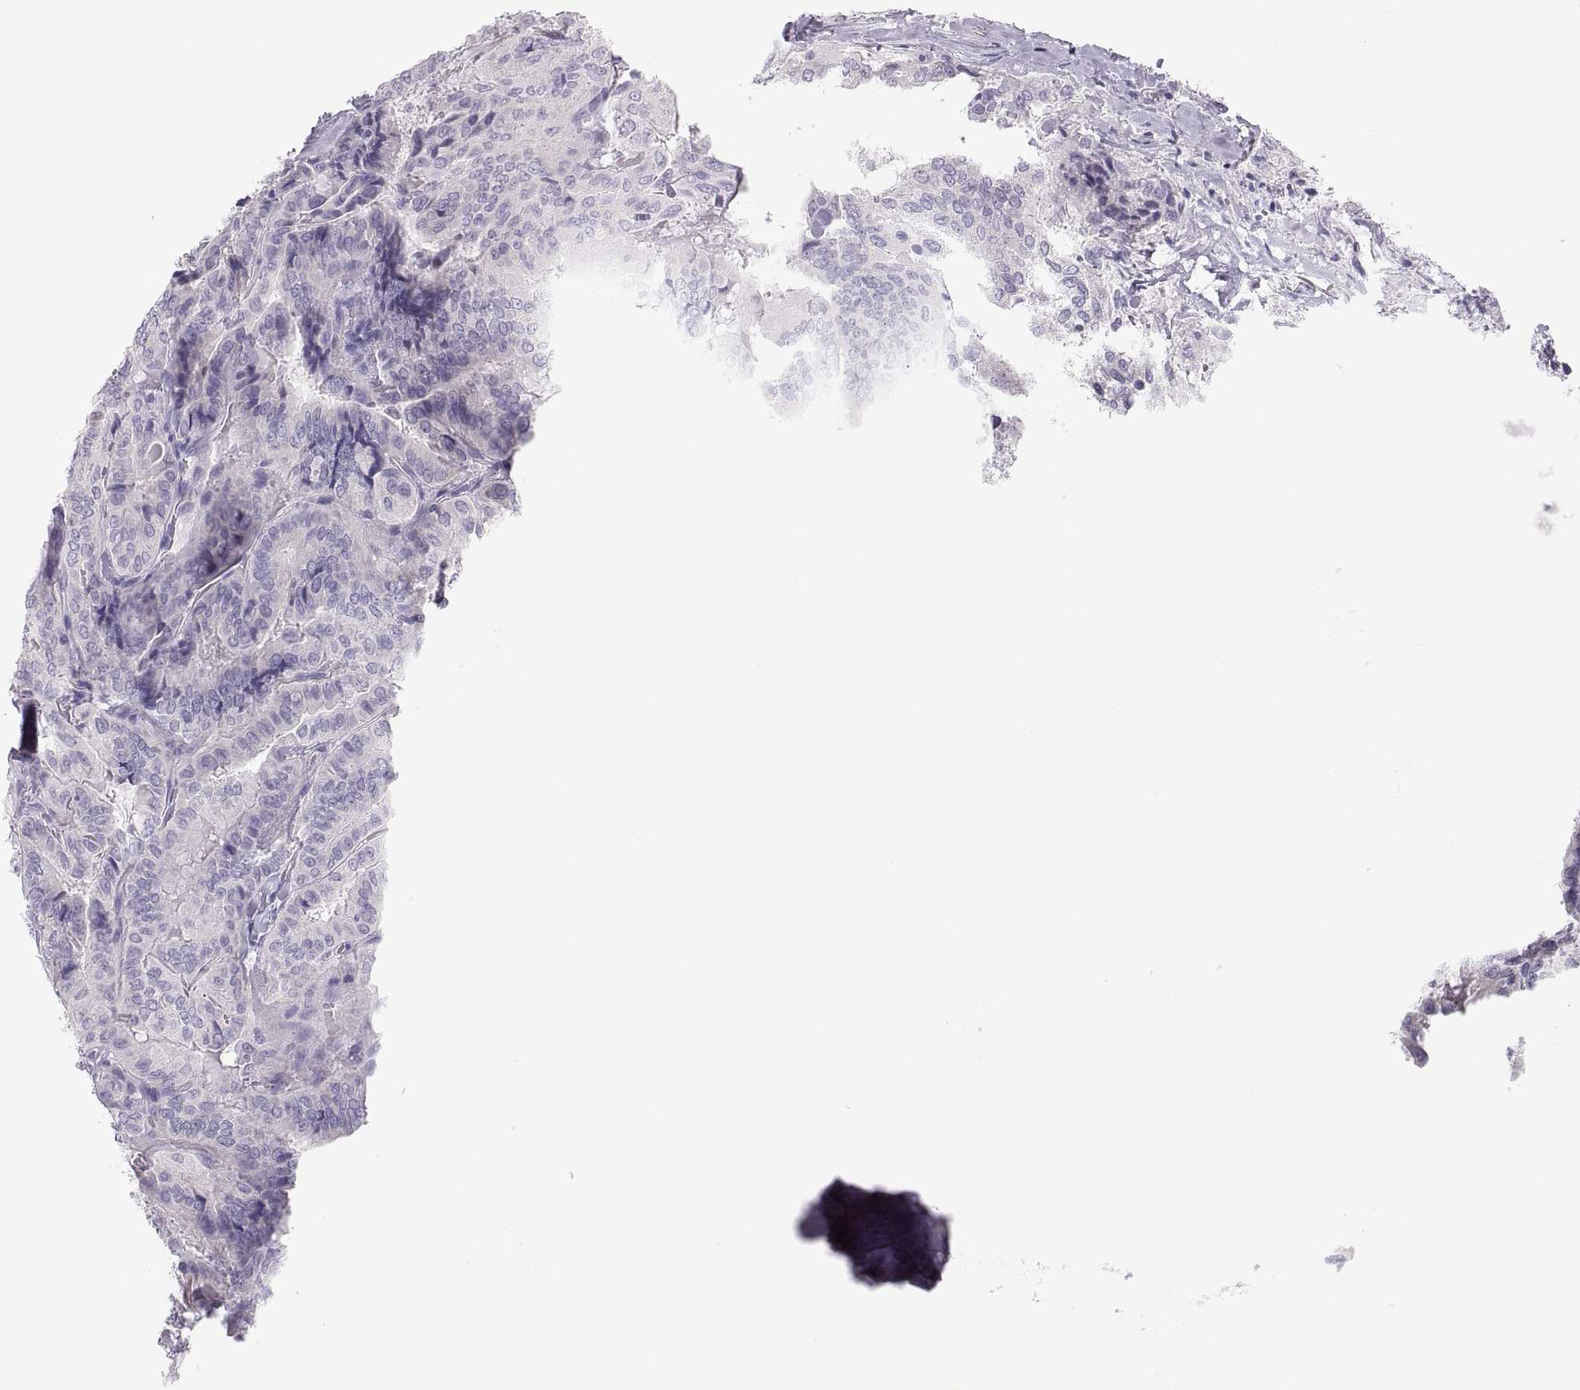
{"staining": {"intensity": "negative", "quantity": "none", "location": "none"}, "tissue": "thyroid cancer", "cell_type": "Tumor cells", "image_type": "cancer", "snomed": [{"axis": "morphology", "description": "Papillary adenocarcinoma, NOS"}, {"axis": "topography", "description": "Thyroid gland"}], "caption": "Immunohistochemical staining of human thyroid cancer (papillary adenocarcinoma) shows no significant staining in tumor cells.", "gene": "MAGEB2", "patient": {"sex": "female", "age": 68}}